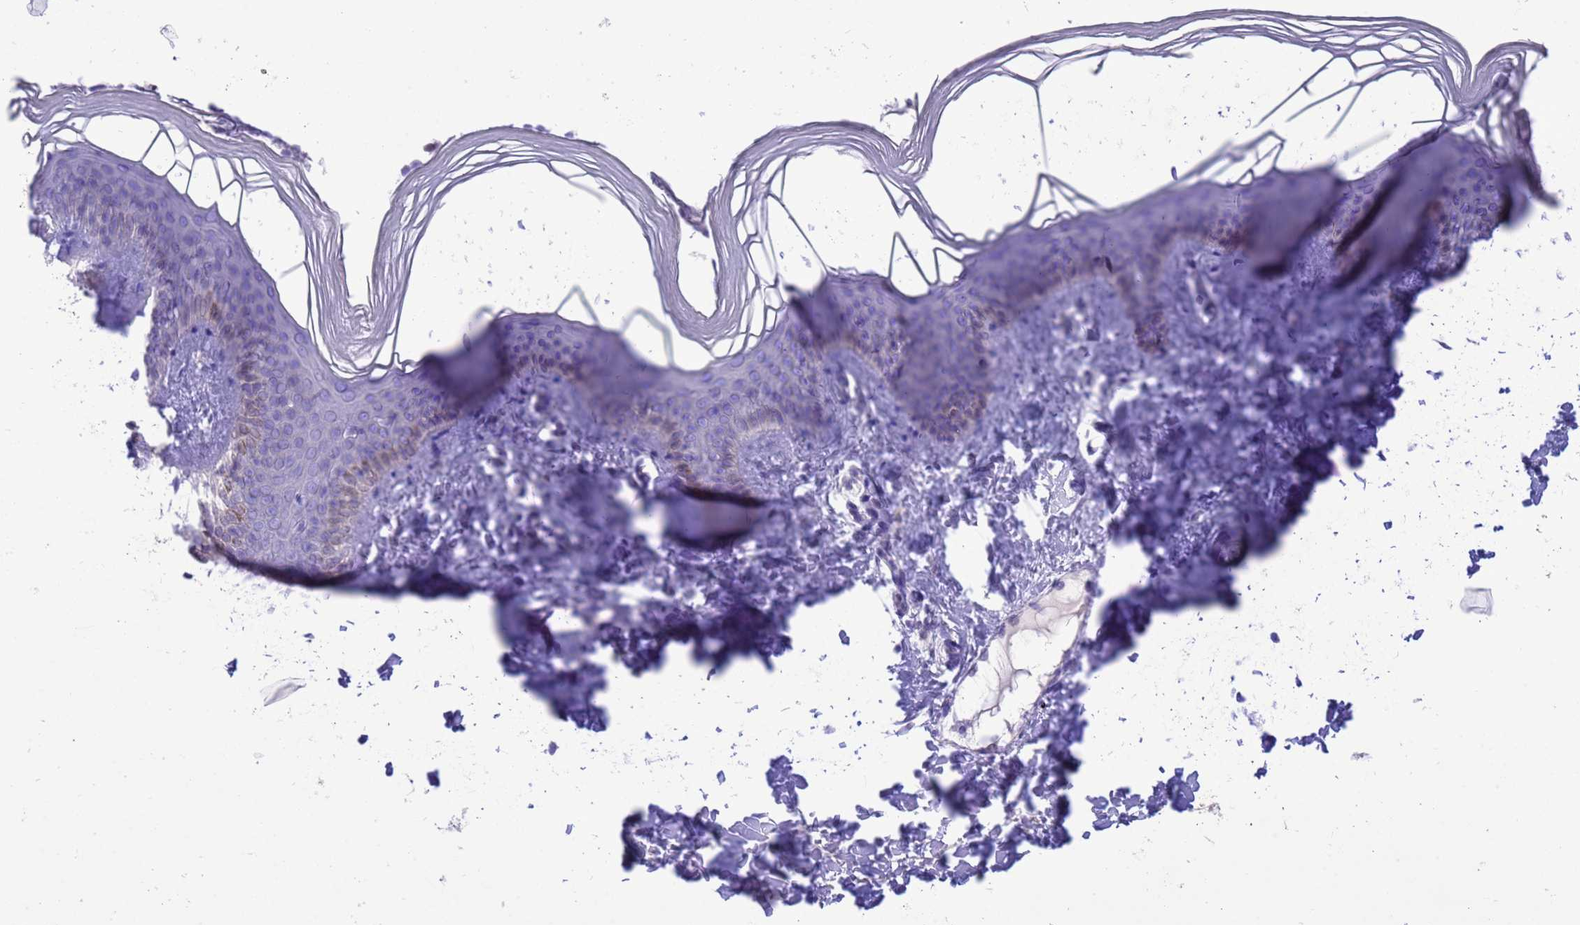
{"staining": {"intensity": "negative", "quantity": "none", "location": "none"}, "tissue": "skin", "cell_type": "Epidermal cells", "image_type": "normal", "snomed": [{"axis": "morphology", "description": "Normal tissue, NOS"}, {"axis": "morphology", "description": "Inflammation, NOS"}, {"axis": "topography", "description": "Soft tissue"}, {"axis": "topography", "description": "Anal"}], "caption": "Immunohistochemistry (IHC) of benign skin demonstrates no staining in epidermal cells.", "gene": "GSTM1", "patient": {"sex": "female", "age": 15}}